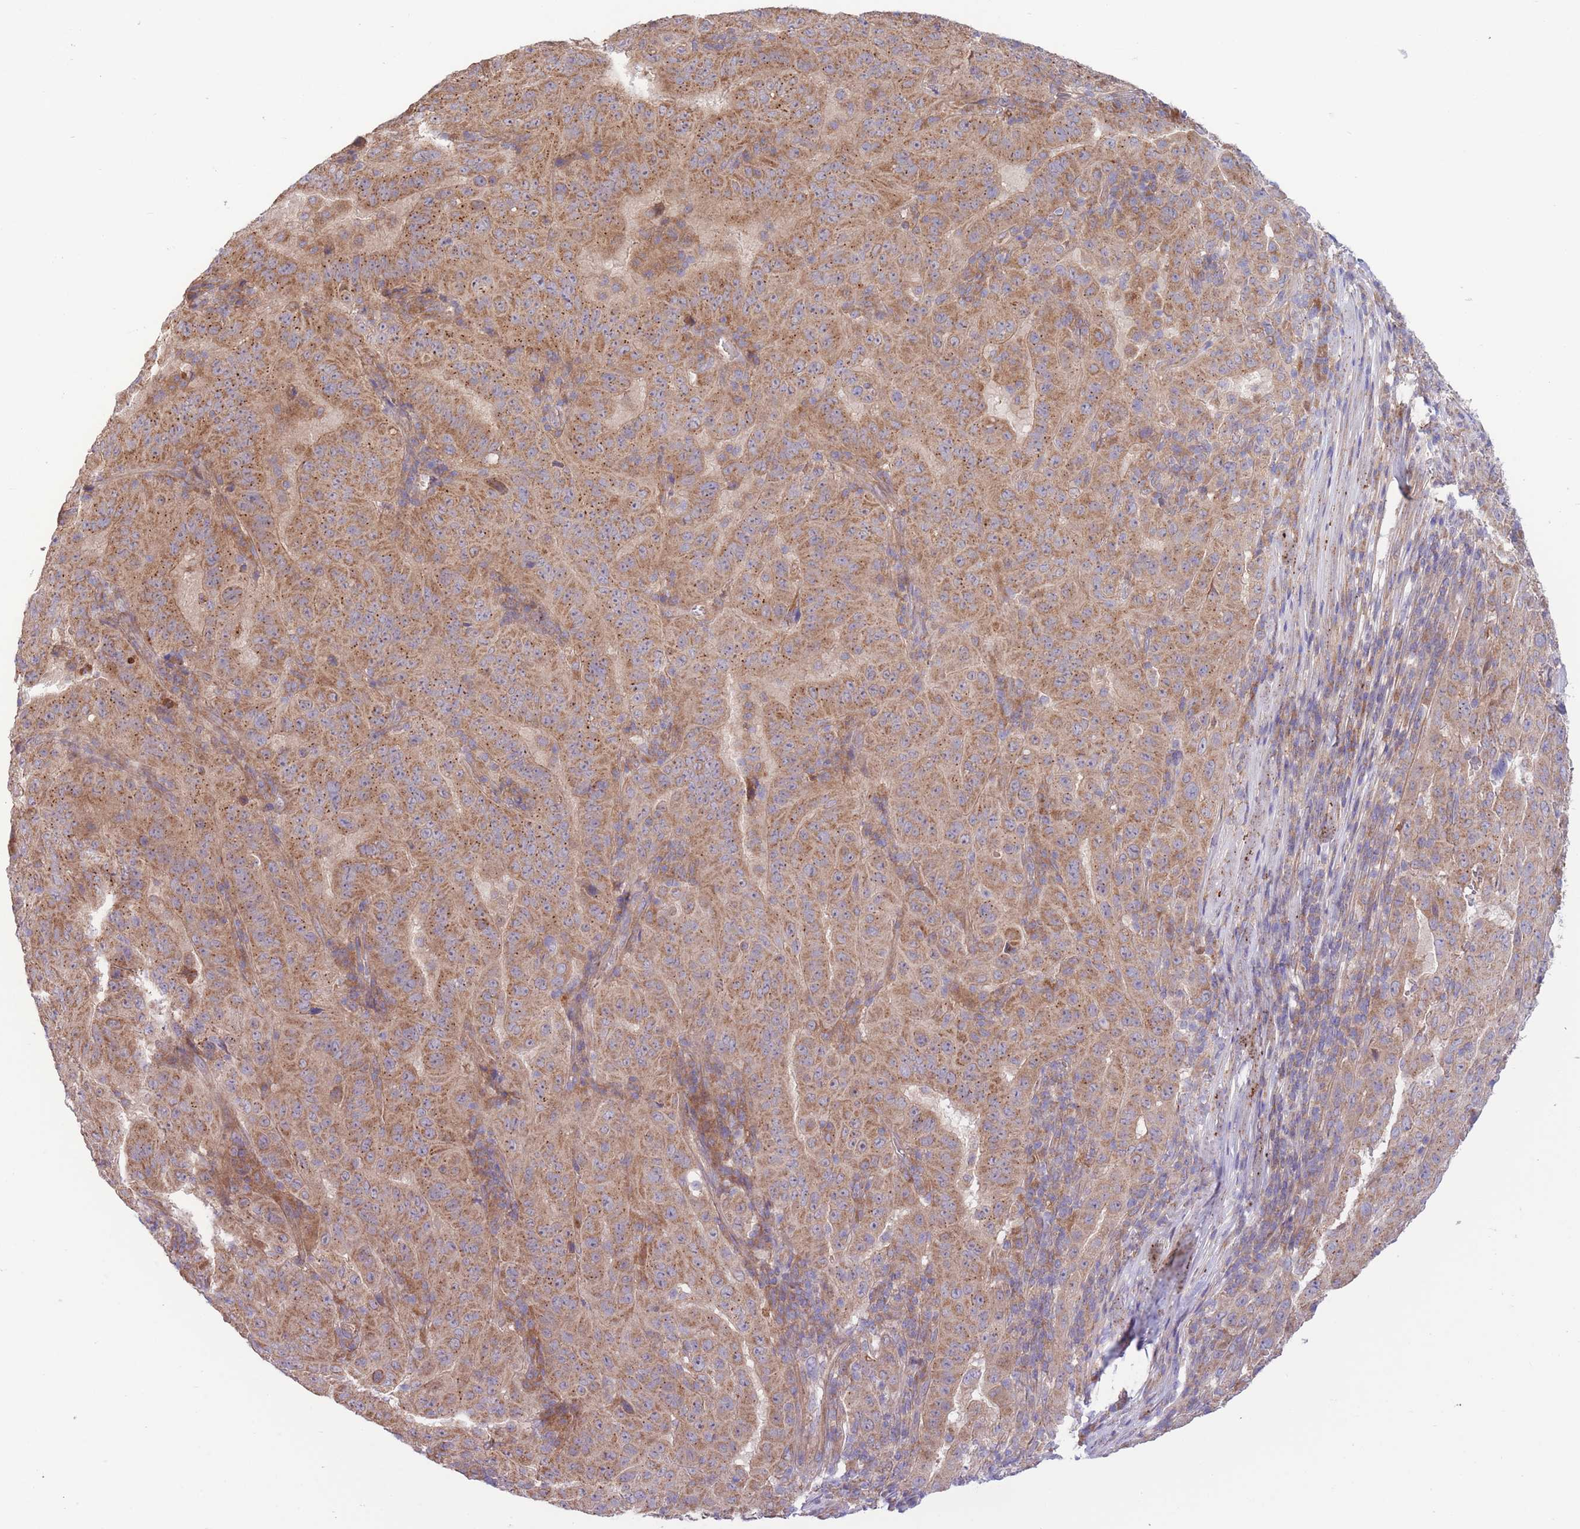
{"staining": {"intensity": "moderate", "quantity": ">75%", "location": "cytoplasmic/membranous"}, "tissue": "pancreatic cancer", "cell_type": "Tumor cells", "image_type": "cancer", "snomed": [{"axis": "morphology", "description": "Adenocarcinoma, NOS"}, {"axis": "topography", "description": "Pancreas"}], "caption": "Immunohistochemical staining of pancreatic cancer exhibits medium levels of moderate cytoplasmic/membranous protein expression in about >75% of tumor cells.", "gene": "ATP13A2", "patient": {"sex": "male", "age": 63}}